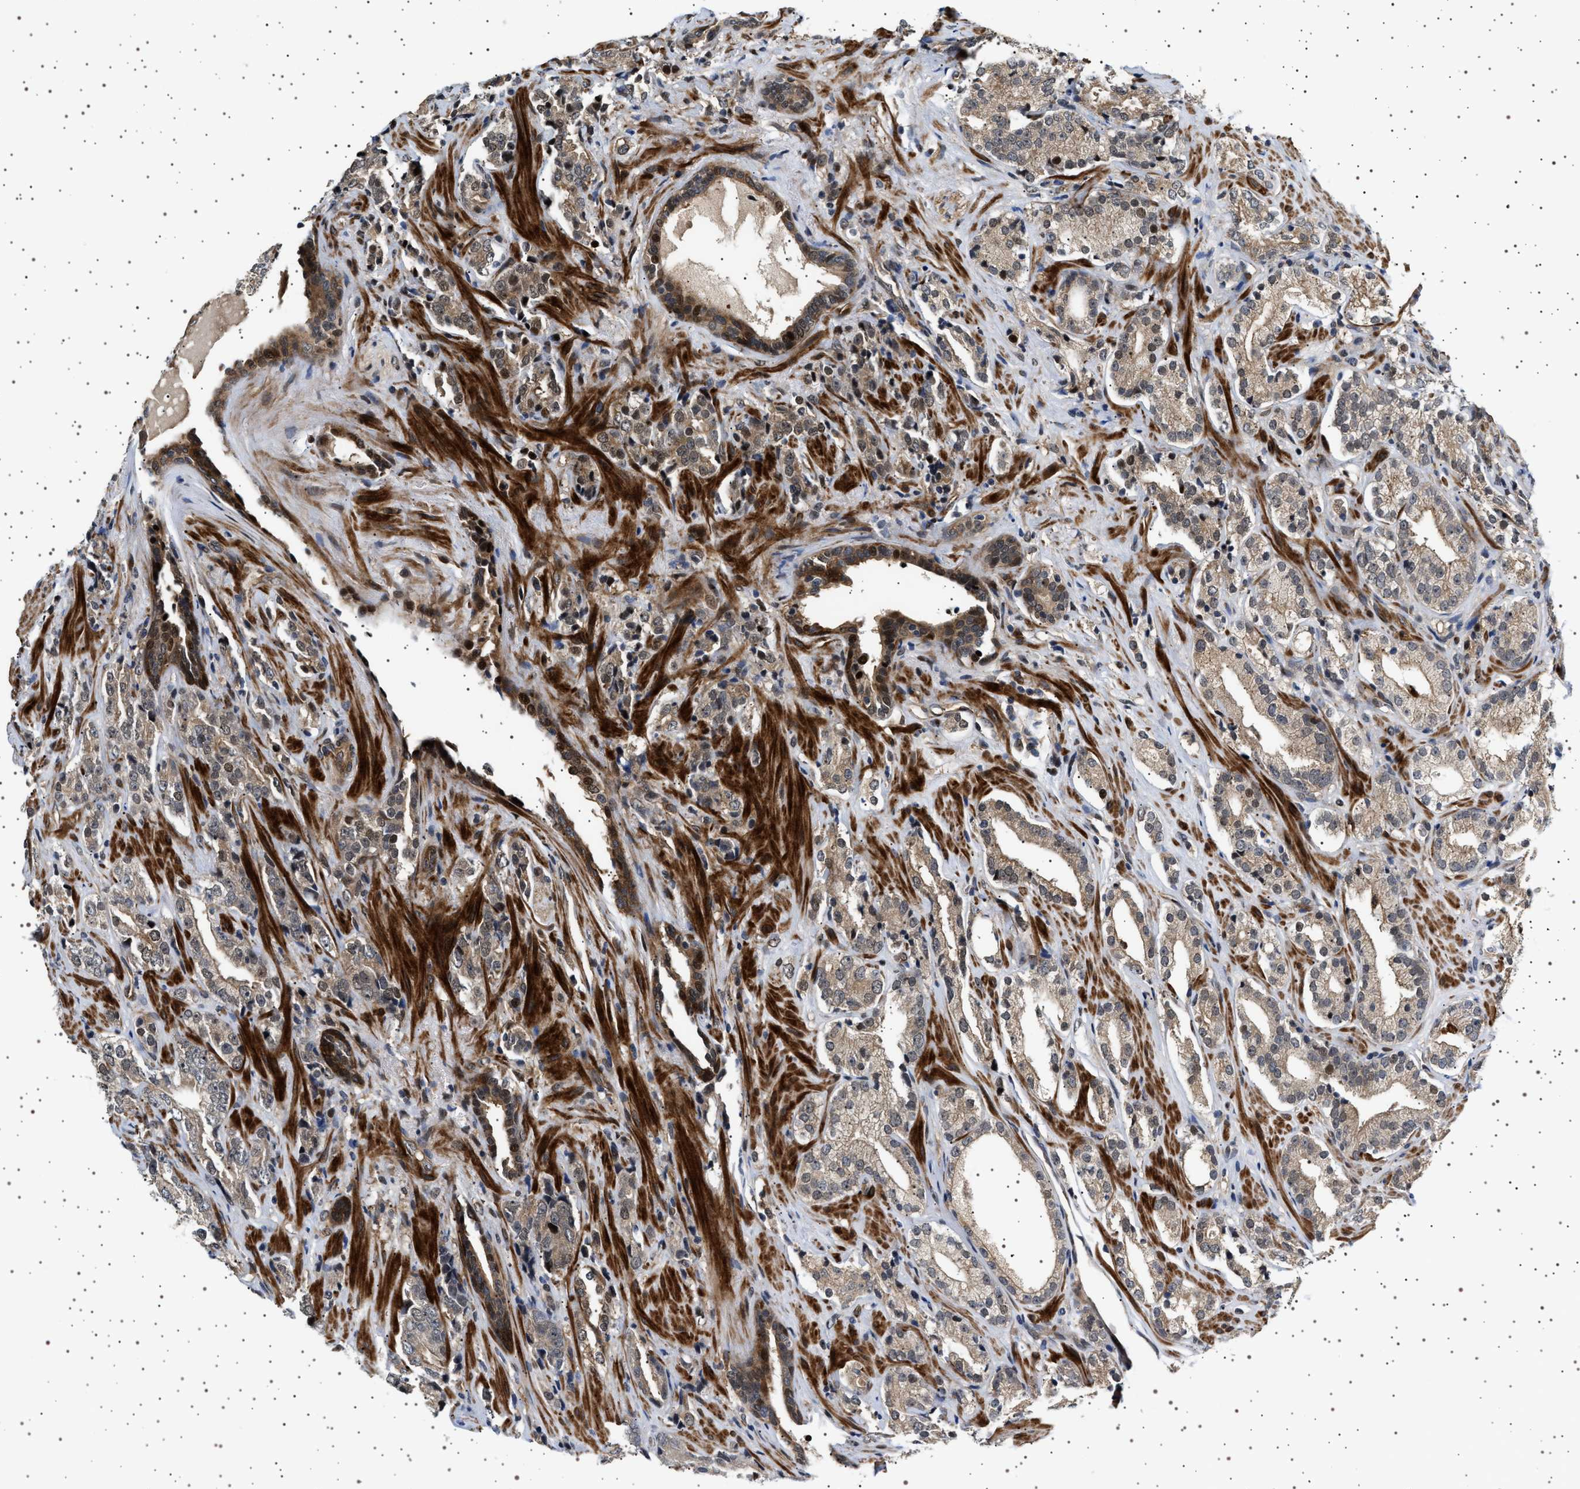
{"staining": {"intensity": "weak", "quantity": "25%-75%", "location": "cytoplasmic/membranous,nuclear"}, "tissue": "prostate cancer", "cell_type": "Tumor cells", "image_type": "cancer", "snomed": [{"axis": "morphology", "description": "Adenocarcinoma, High grade"}, {"axis": "topography", "description": "Prostate"}], "caption": "Weak cytoplasmic/membranous and nuclear positivity for a protein is appreciated in approximately 25%-75% of tumor cells of prostate high-grade adenocarcinoma using IHC.", "gene": "BAG3", "patient": {"sex": "male", "age": 71}}